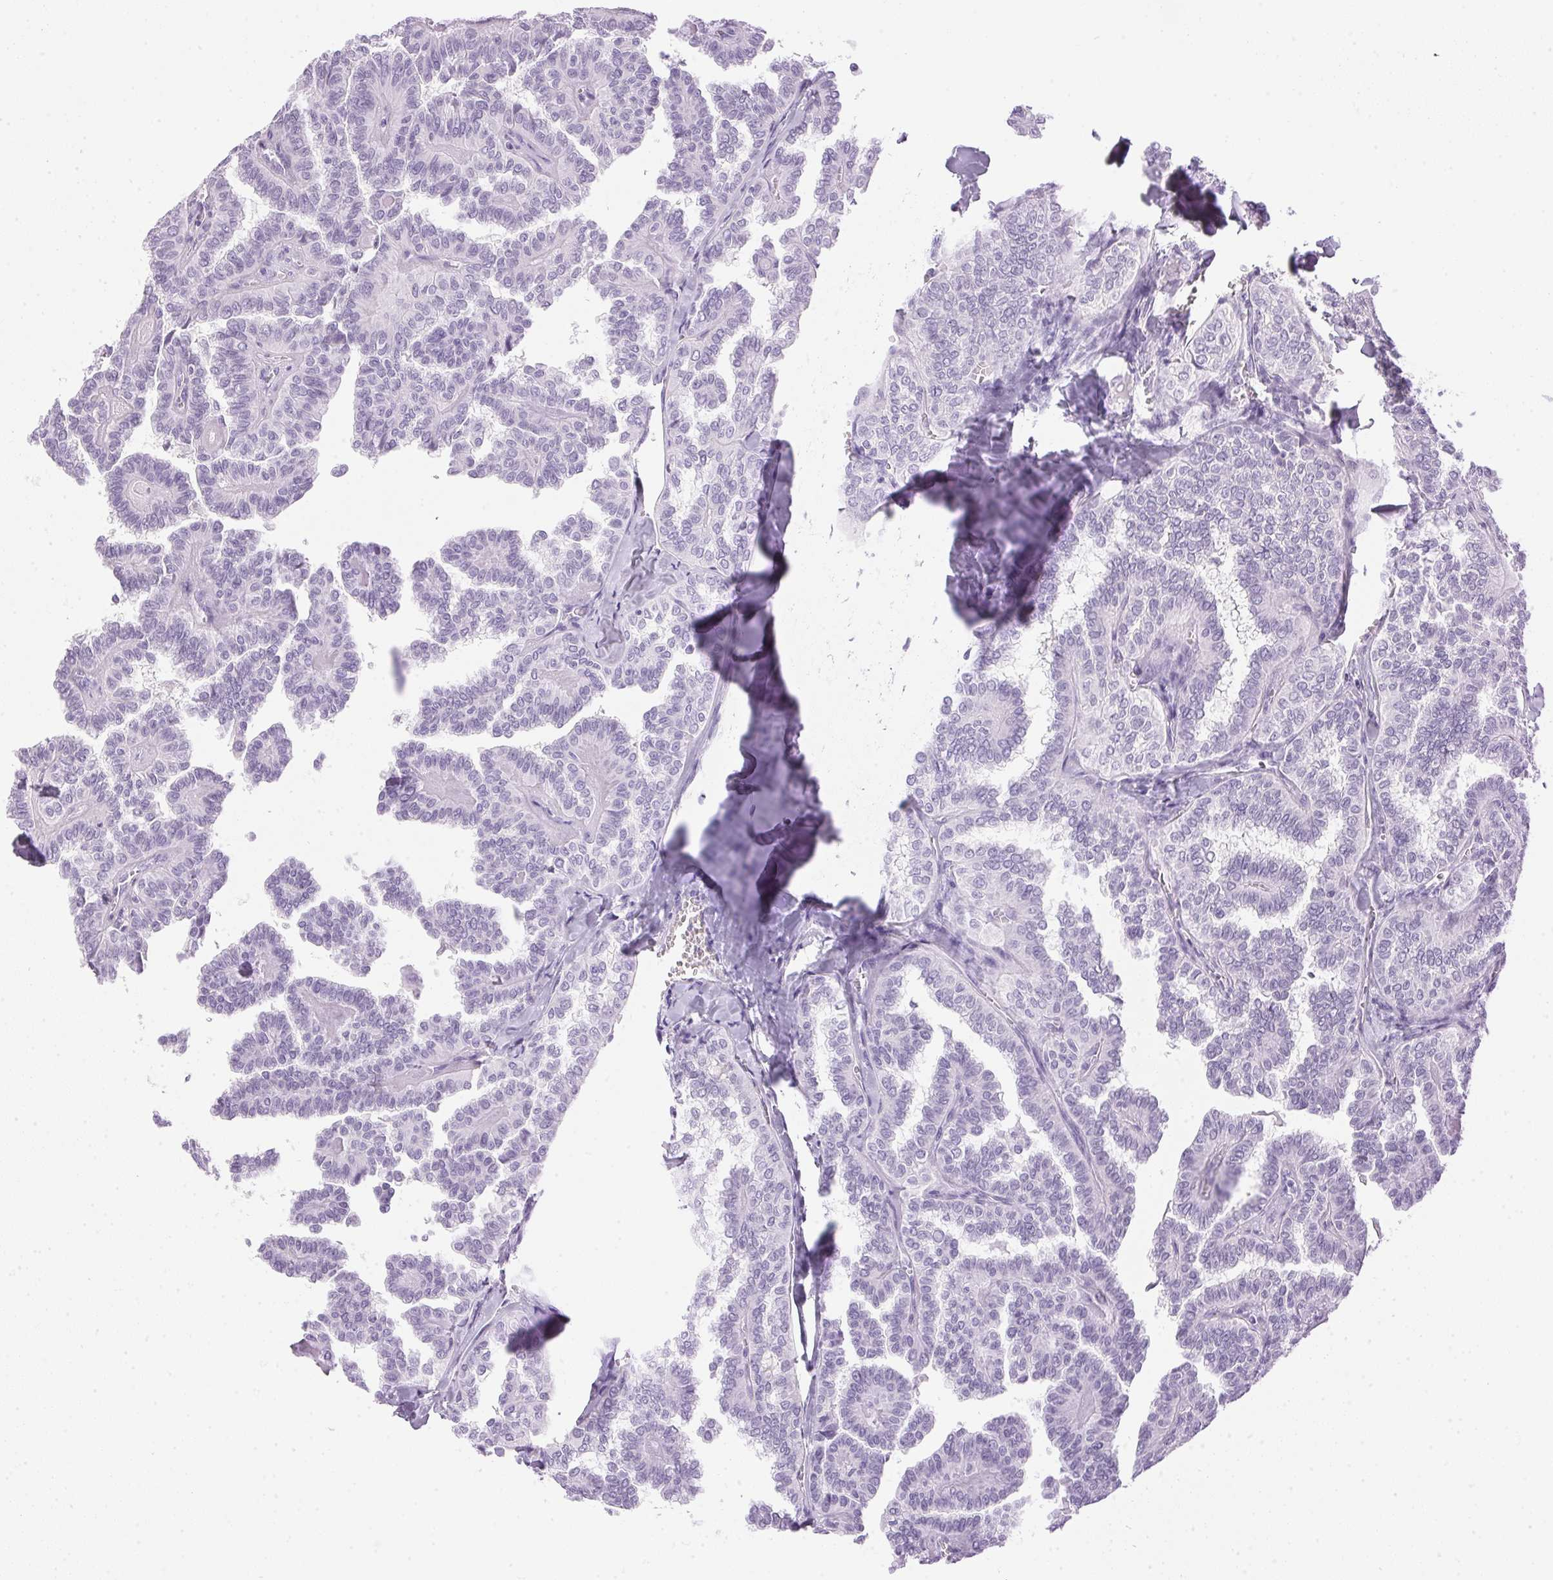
{"staining": {"intensity": "negative", "quantity": "none", "location": "none"}, "tissue": "thyroid cancer", "cell_type": "Tumor cells", "image_type": "cancer", "snomed": [{"axis": "morphology", "description": "Papillary adenocarcinoma, NOS"}, {"axis": "topography", "description": "Thyroid gland"}], "caption": "This is an immunohistochemistry (IHC) histopathology image of human thyroid cancer (papillary adenocarcinoma). There is no staining in tumor cells.", "gene": "SP7", "patient": {"sex": "female", "age": 41}}